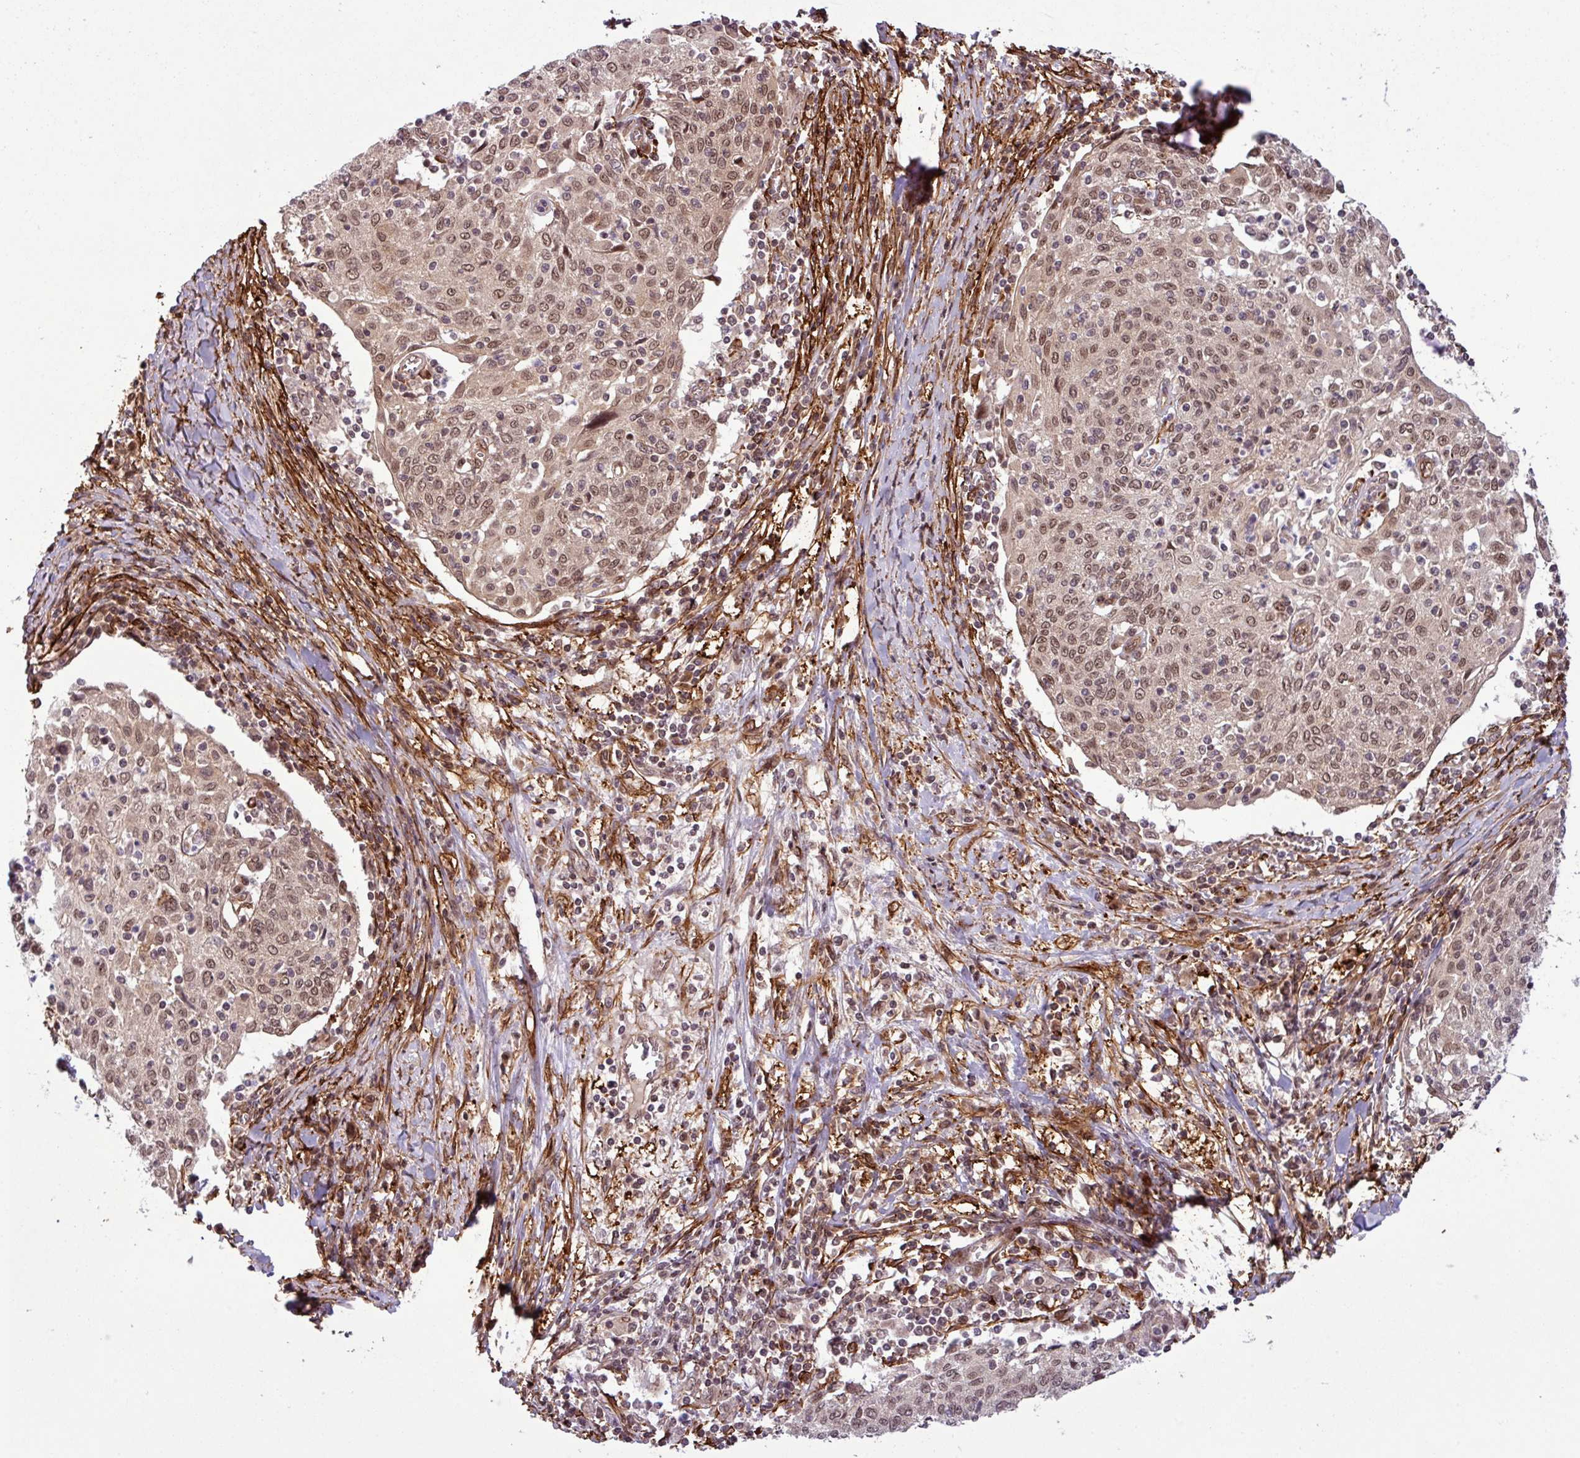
{"staining": {"intensity": "moderate", "quantity": ">75%", "location": "cytoplasmic/membranous,nuclear"}, "tissue": "cervical cancer", "cell_type": "Tumor cells", "image_type": "cancer", "snomed": [{"axis": "morphology", "description": "Squamous cell carcinoma, NOS"}, {"axis": "topography", "description": "Cervix"}], "caption": "High-magnification brightfield microscopy of cervical squamous cell carcinoma stained with DAB (3,3'-diaminobenzidine) (brown) and counterstained with hematoxylin (blue). tumor cells exhibit moderate cytoplasmic/membranous and nuclear expression is seen in approximately>75% of cells.", "gene": "C7orf50", "patient": {"sex": "female", "age": 52}}